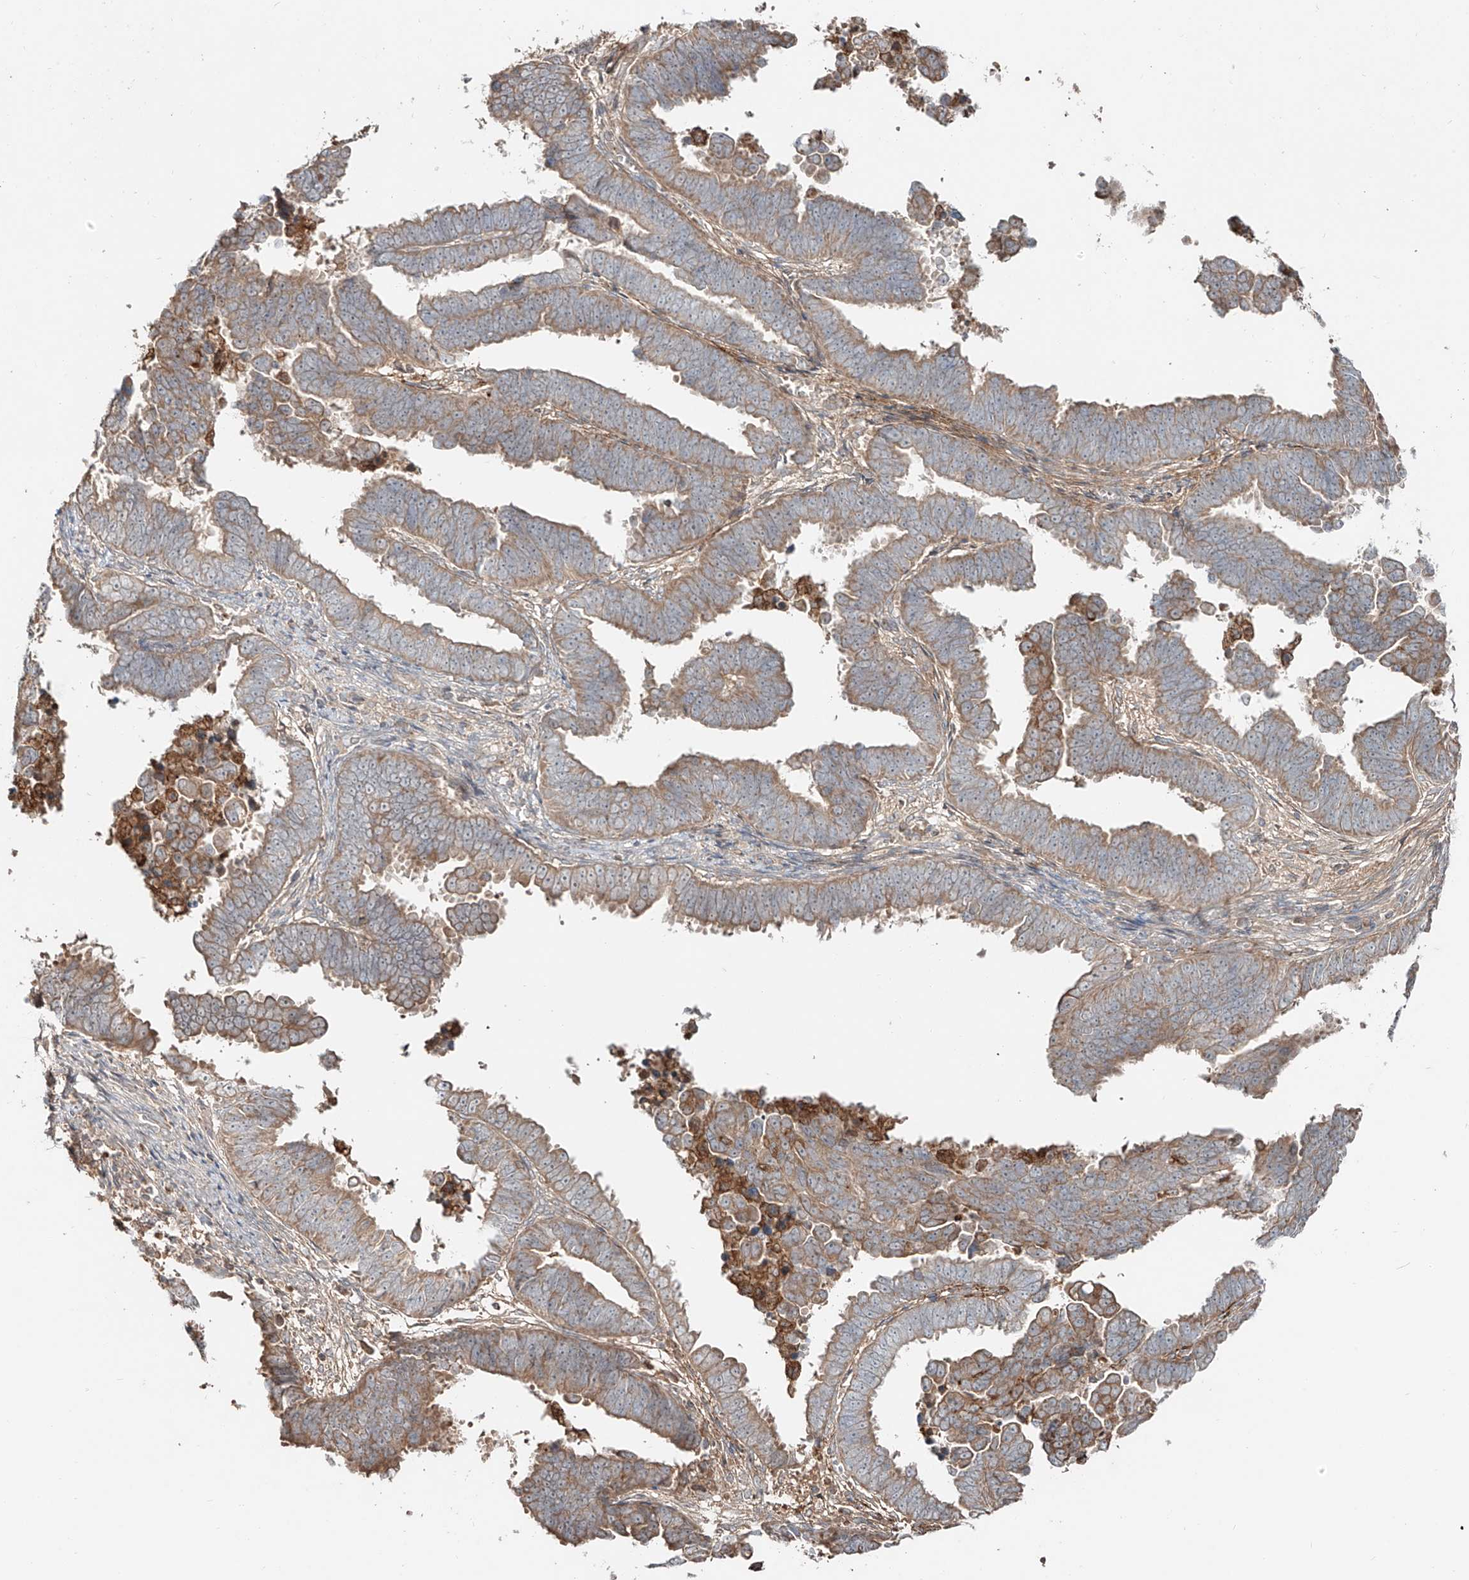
{"staining": {"intensity": "moderate", "quantity": ">75%", "location": "cytoplasmic/membranous"}, "tissue": "endometrial cancer", "cell_type": "Tumor cells", "image_type": "cancer", "snomed": [{"axis": "morphology", "description": "Adenocarcinoma, NOS"}, {"axis": "topography", "description": "Endometrium"}], "caption": "Approximately >75% of tumor cells in human endometrial cancer display moderate cytoplasmic/membranous protein positivity as visualized by brown immunohistochemical staining.", "gene": "ERO1A", "patient": {"sex": "female", "age": 75}}